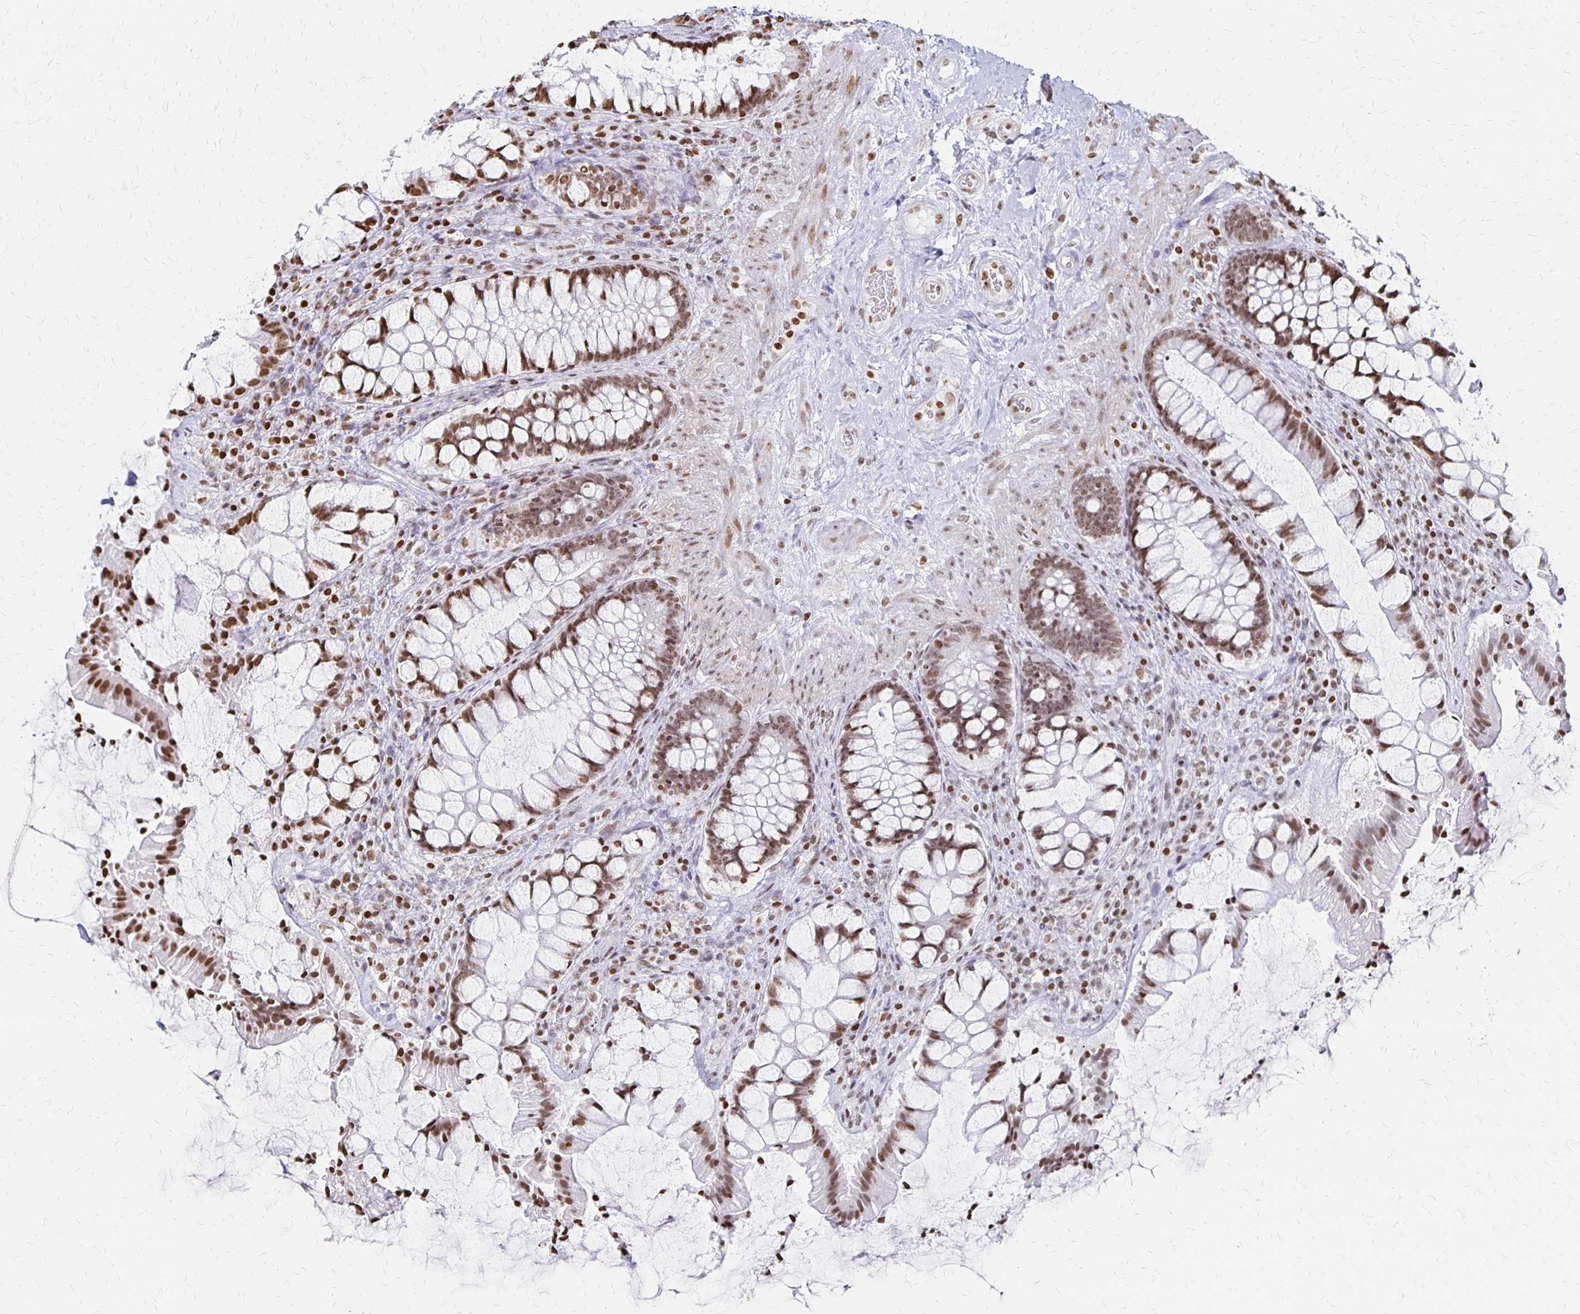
{"staining": {"intensity": "moderate", "quantity": ">75%", "location": "nuclear"}, "tissue": "rectum", "cell_type": "Glandular cells", "image_type": "normal", "snomed": [{"axis": "morphology", "description": "Normal tissue, NOS"}, {"axis": "topography", "description": "Rectum"}], "caption": "Rectum stained with immunohistochemistry (IHC) demonstrates moderate nuclear expression in approximately >75% of glandular cells.", "gene": "ZNF280C", "patient": {"sex": "female", "age": 58}}